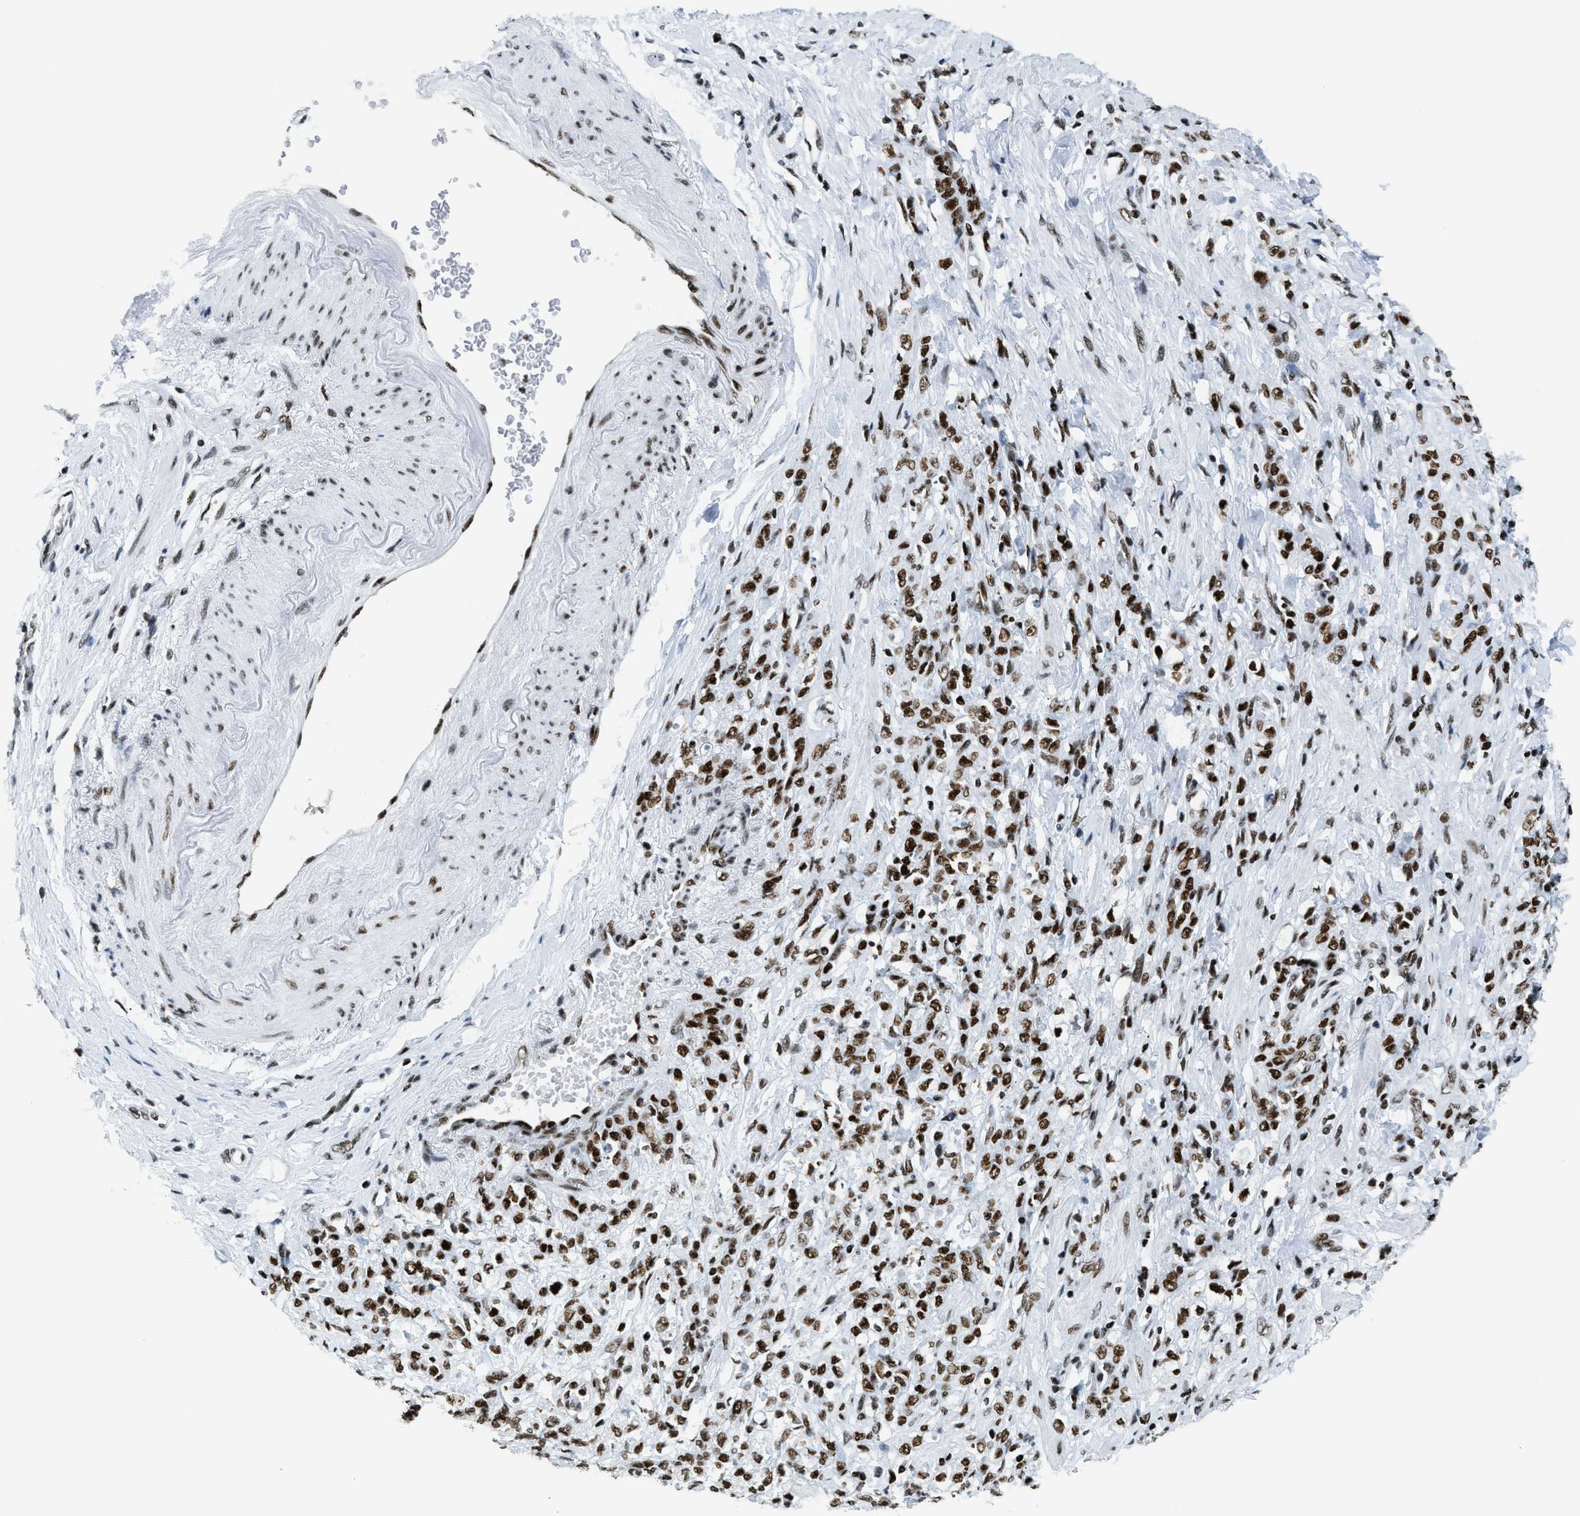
{"staining": {"intensity": "strong", "quantity": ">75%", "location": "nuclear"}, "tissue": "stomach cancer", "cell_type": "Tumor cells", "image_type": "cancer", "snomed": [{"axis": "morphology", "description": "Adenocarcinoma, NOS"}, {"axis": "topography", "description": "Stomach"}], "caption": "A high amount of strong nuclear positivity is appreciated in approximately >75% of tumor cells in stomach cancer tissue.", "gene": "PIF1", "patient": {"sex": "male", "age": 82}}